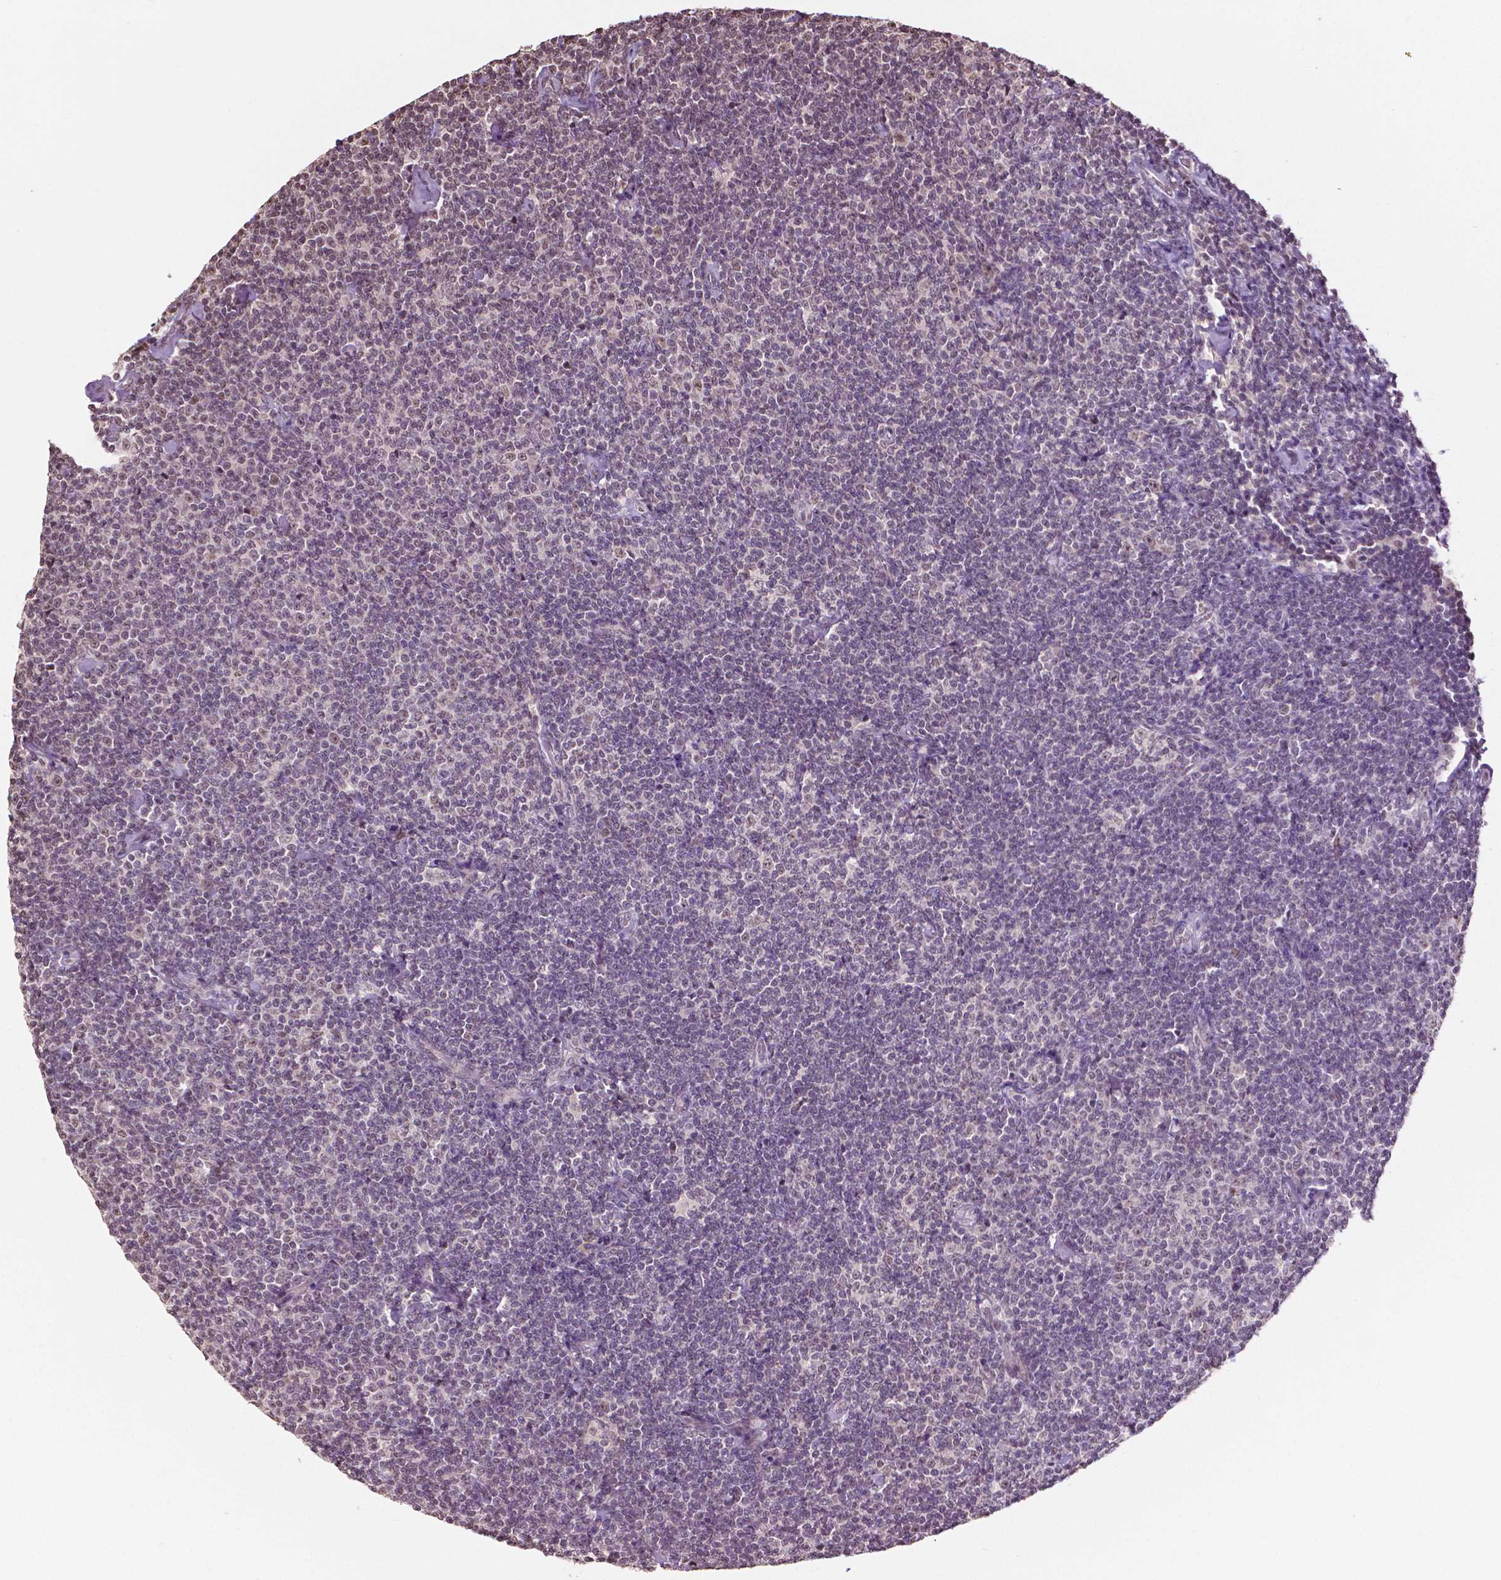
{"staining": {"intensity": "weak", "quantity": "<25%", "location": "nuclear"}, "tissue": "lymphoma", "cell_type": "Tumor cells", "image_type": "cancer", "snomed": [{"axis": "morphology", "description": "Malignant lymphoma, non-Hodgkin's type, Low grade"}, {"axis": "topography", "description": "Lymph node"}], "caption": "This is an immunohistochemistry (IHC) micrograph of human lymphoma. There is no expression in tumor cells.", "gene": "DEK", "patient": {"sex": "male", "age": 81}}